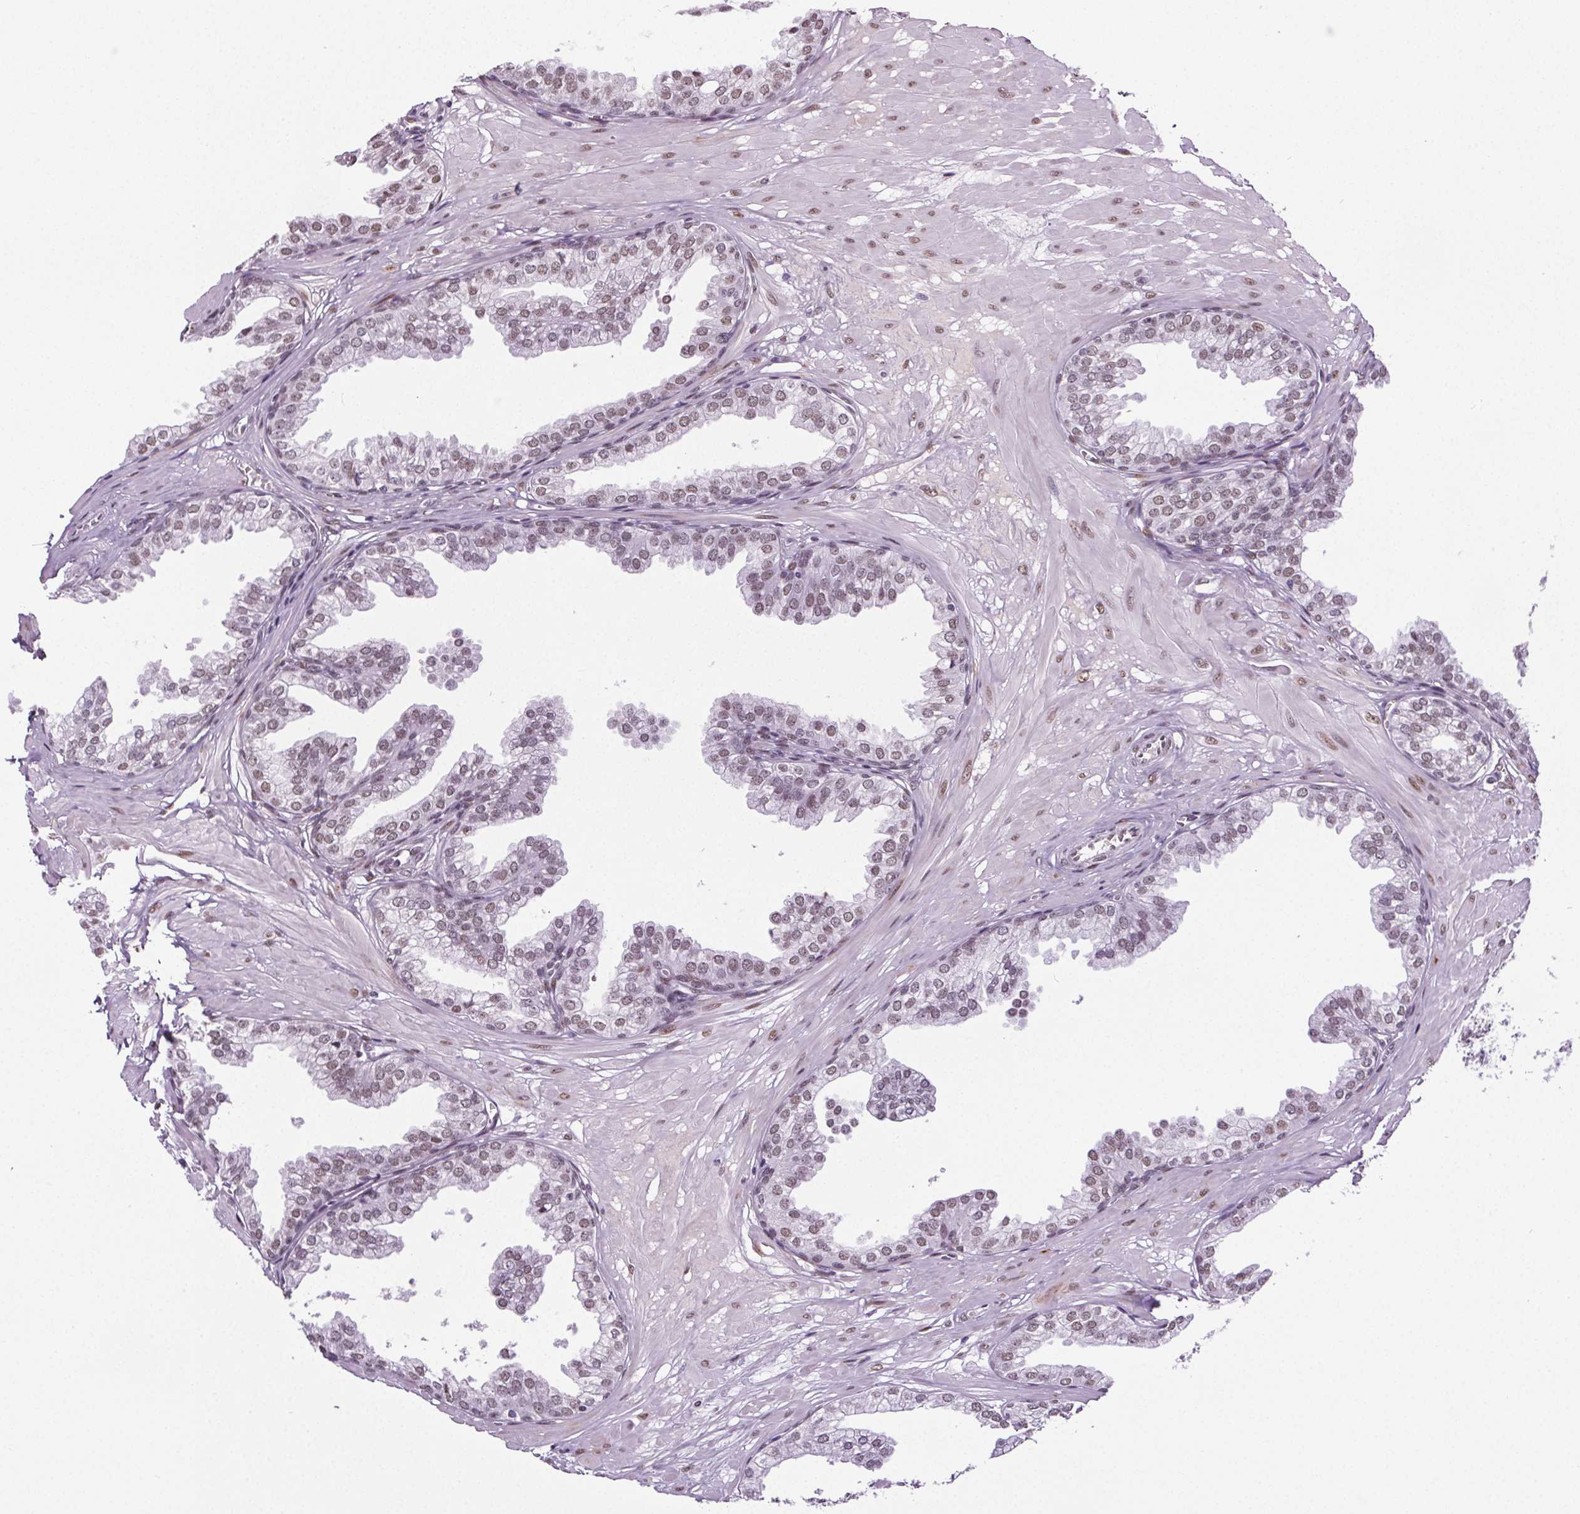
{"staining": {"intensity": "moderate", "quantity": "<25%", "location": "nuclear"}, "tissue": "prostate", "cell_type": "Glandular cells", "image_type": "normal", "snomed": [{"axis": "morphology", "description": "Normal tissue, NOS"}, {"axis": "topography", "description": "Prostate"}, {"axis": "topography", "description": "Peripheral nerve tissue"}], "caption": "A brown stain highlights moderate nuclear expression of a protein in glandular cells of unremarkable human prostate. (DAB (3,3'-diaminobenzidine) IHC, brown staining for protein, blue staining for nuclei).", "gene": "GP6", "patient": {"sex": "male", "age": 55}}